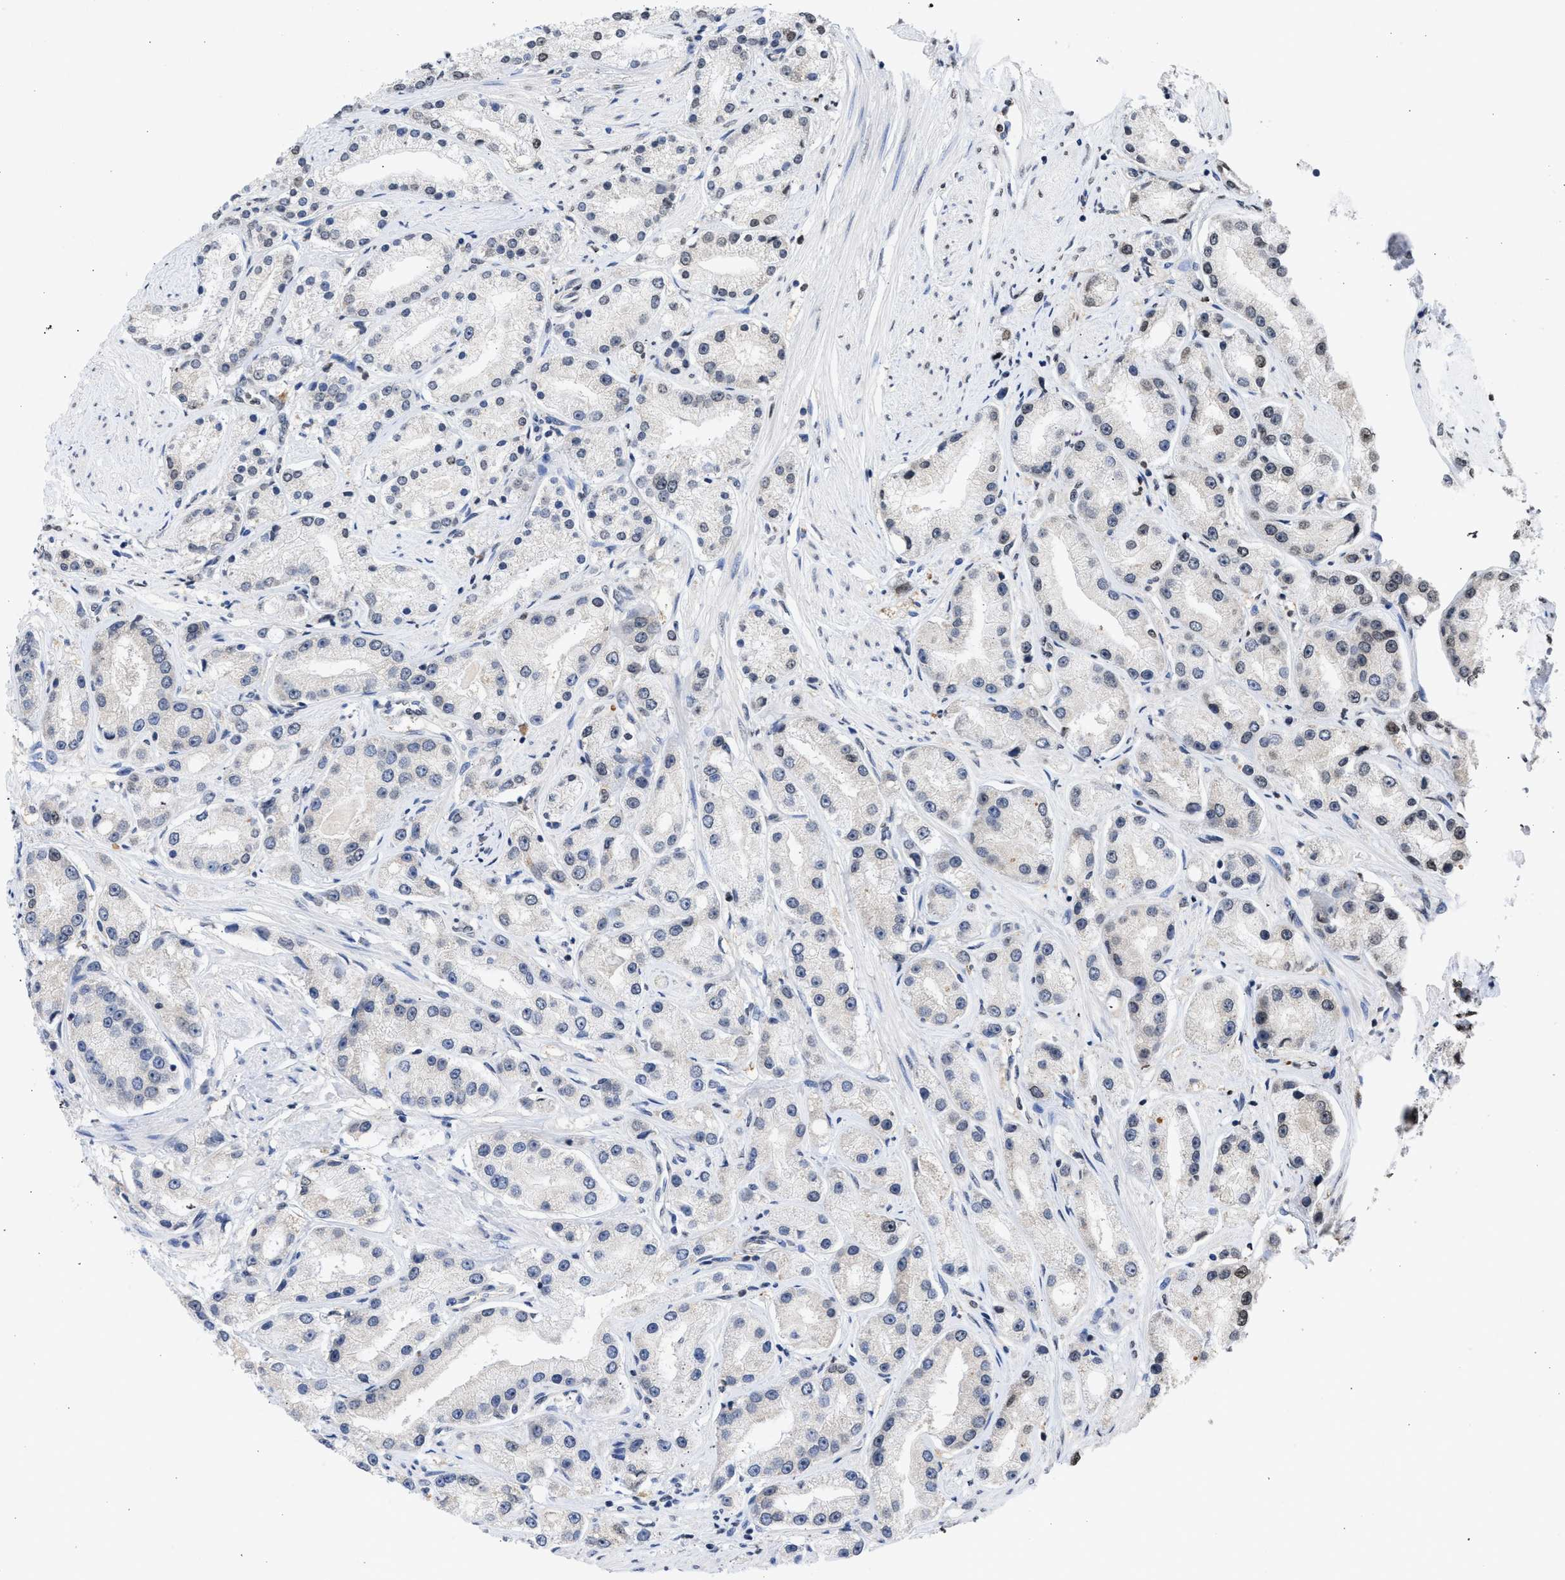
{"staining": {"intensity": "weak", "quantity": "<25%", "location": "nuclear"}, "tissue": "prostate cancer", "cell_type": "Tumor cells", "image_type": "cancer", "snomed": [{"axis": "morphology", "description": "Adenocarcinoma, Low grade"}, {"axis": "topography", "description": "Prostate"}], "caption": "The immunohistochemistry (IHC) histopathology image has no significant positivity in tumor cells of prostate cancer (adenocarcinoma (low-grade)) tissue. (DAB (3,3'-diaminobenzidine) IHC visualized using brightfield microscopy, high magnification).", "gene": "NUP35", "patient": {"sex": "male", "age": 63}}